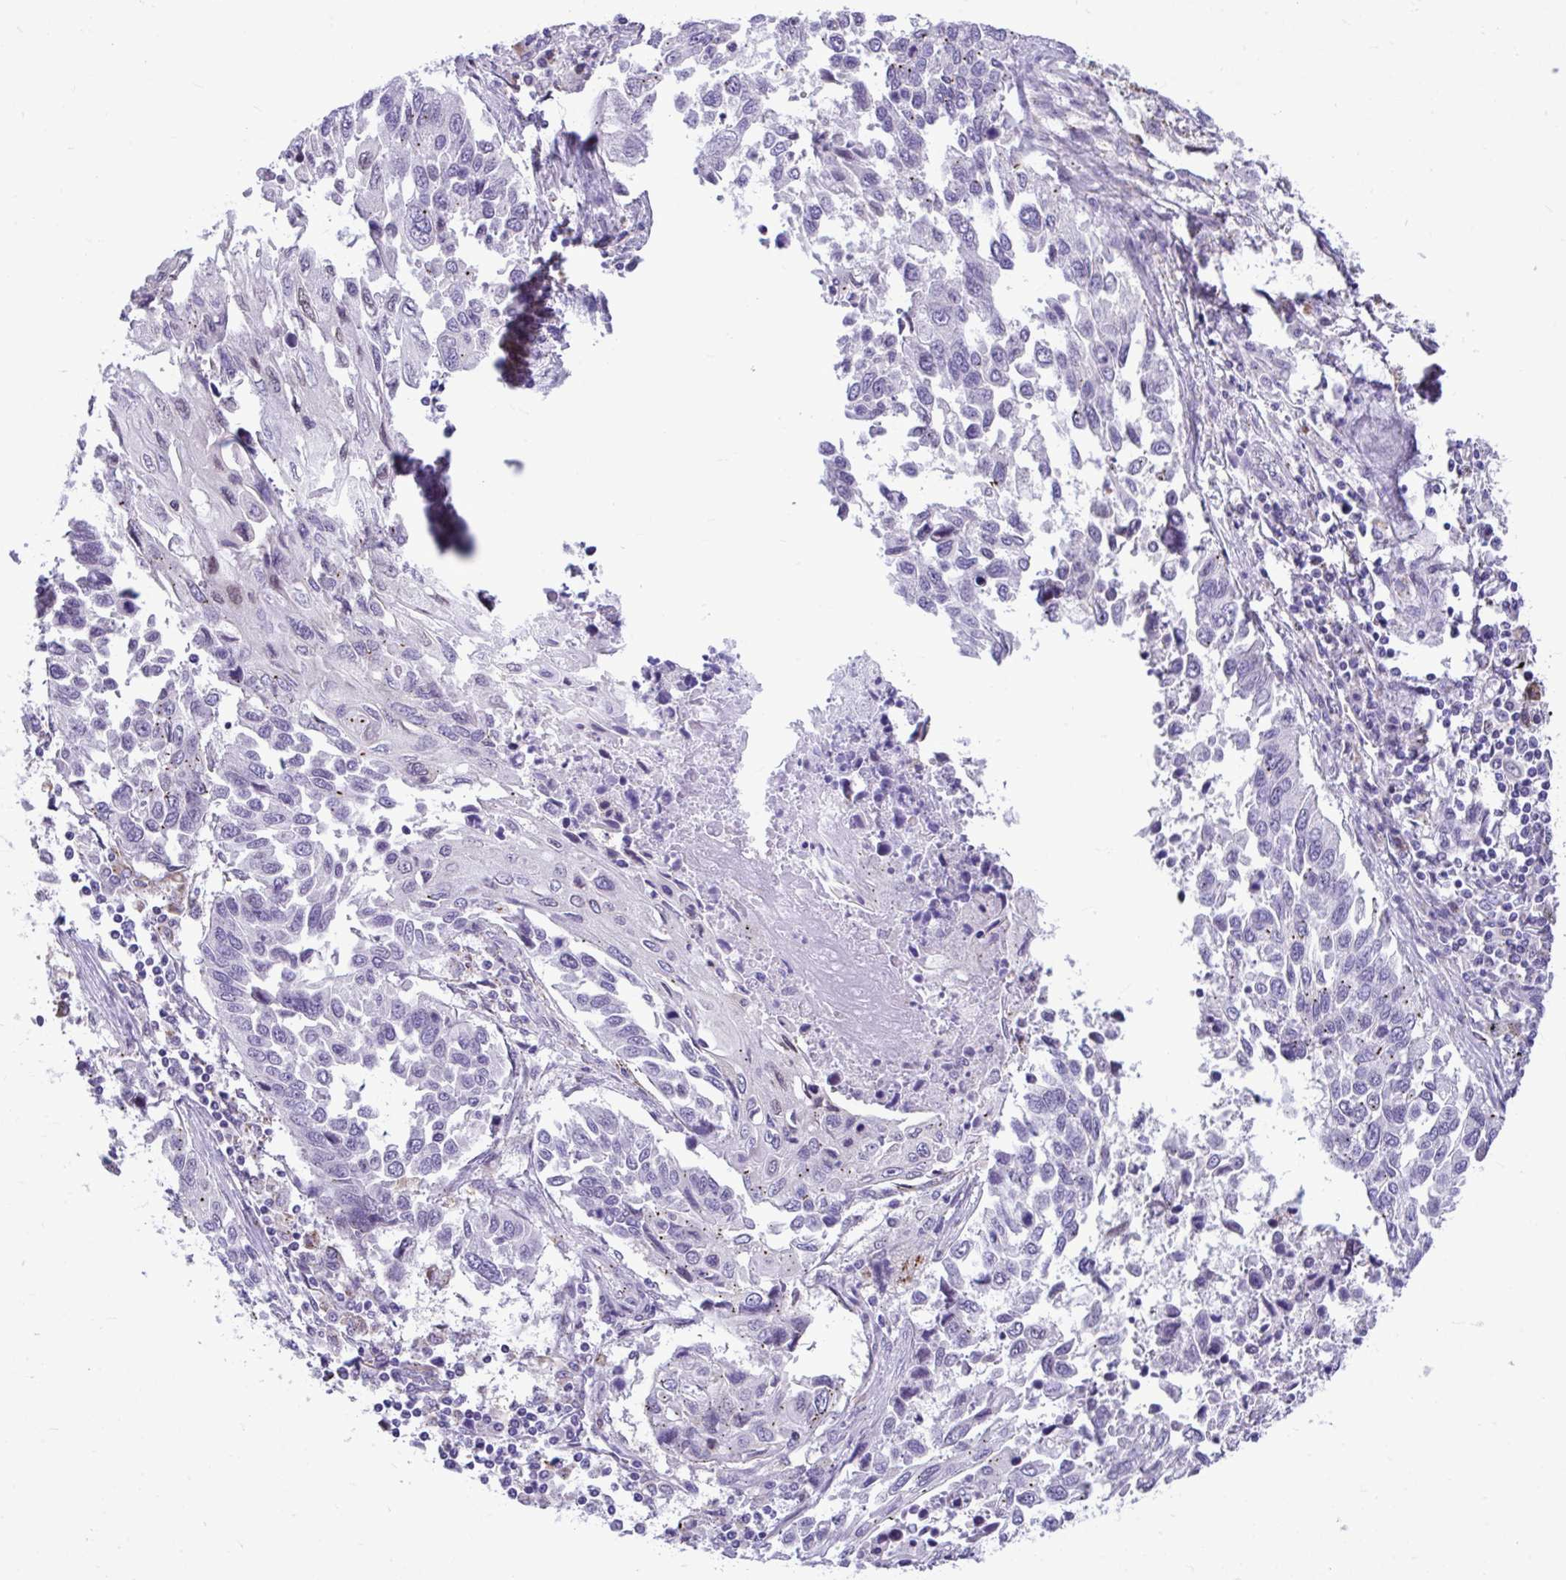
{"staining": {"intensity": "weak", "quantity": "<25%", "location": "cytoplasmic/membranous"}, "tissue": "lung cancer", "cell_type": "Tumor cells", "image_type": "cancer", "snomed": [{"axis": "morphology", "description": "Squamous cell carcinoma, NOS"}, {"axis": "topography", "description": "Lung"}], "caption": "The IHC image has no significant expression in tumor cells of lung cancer tissue.", "gene": "CEACAM18", "patient": {"sex": "male", "age": 62}}